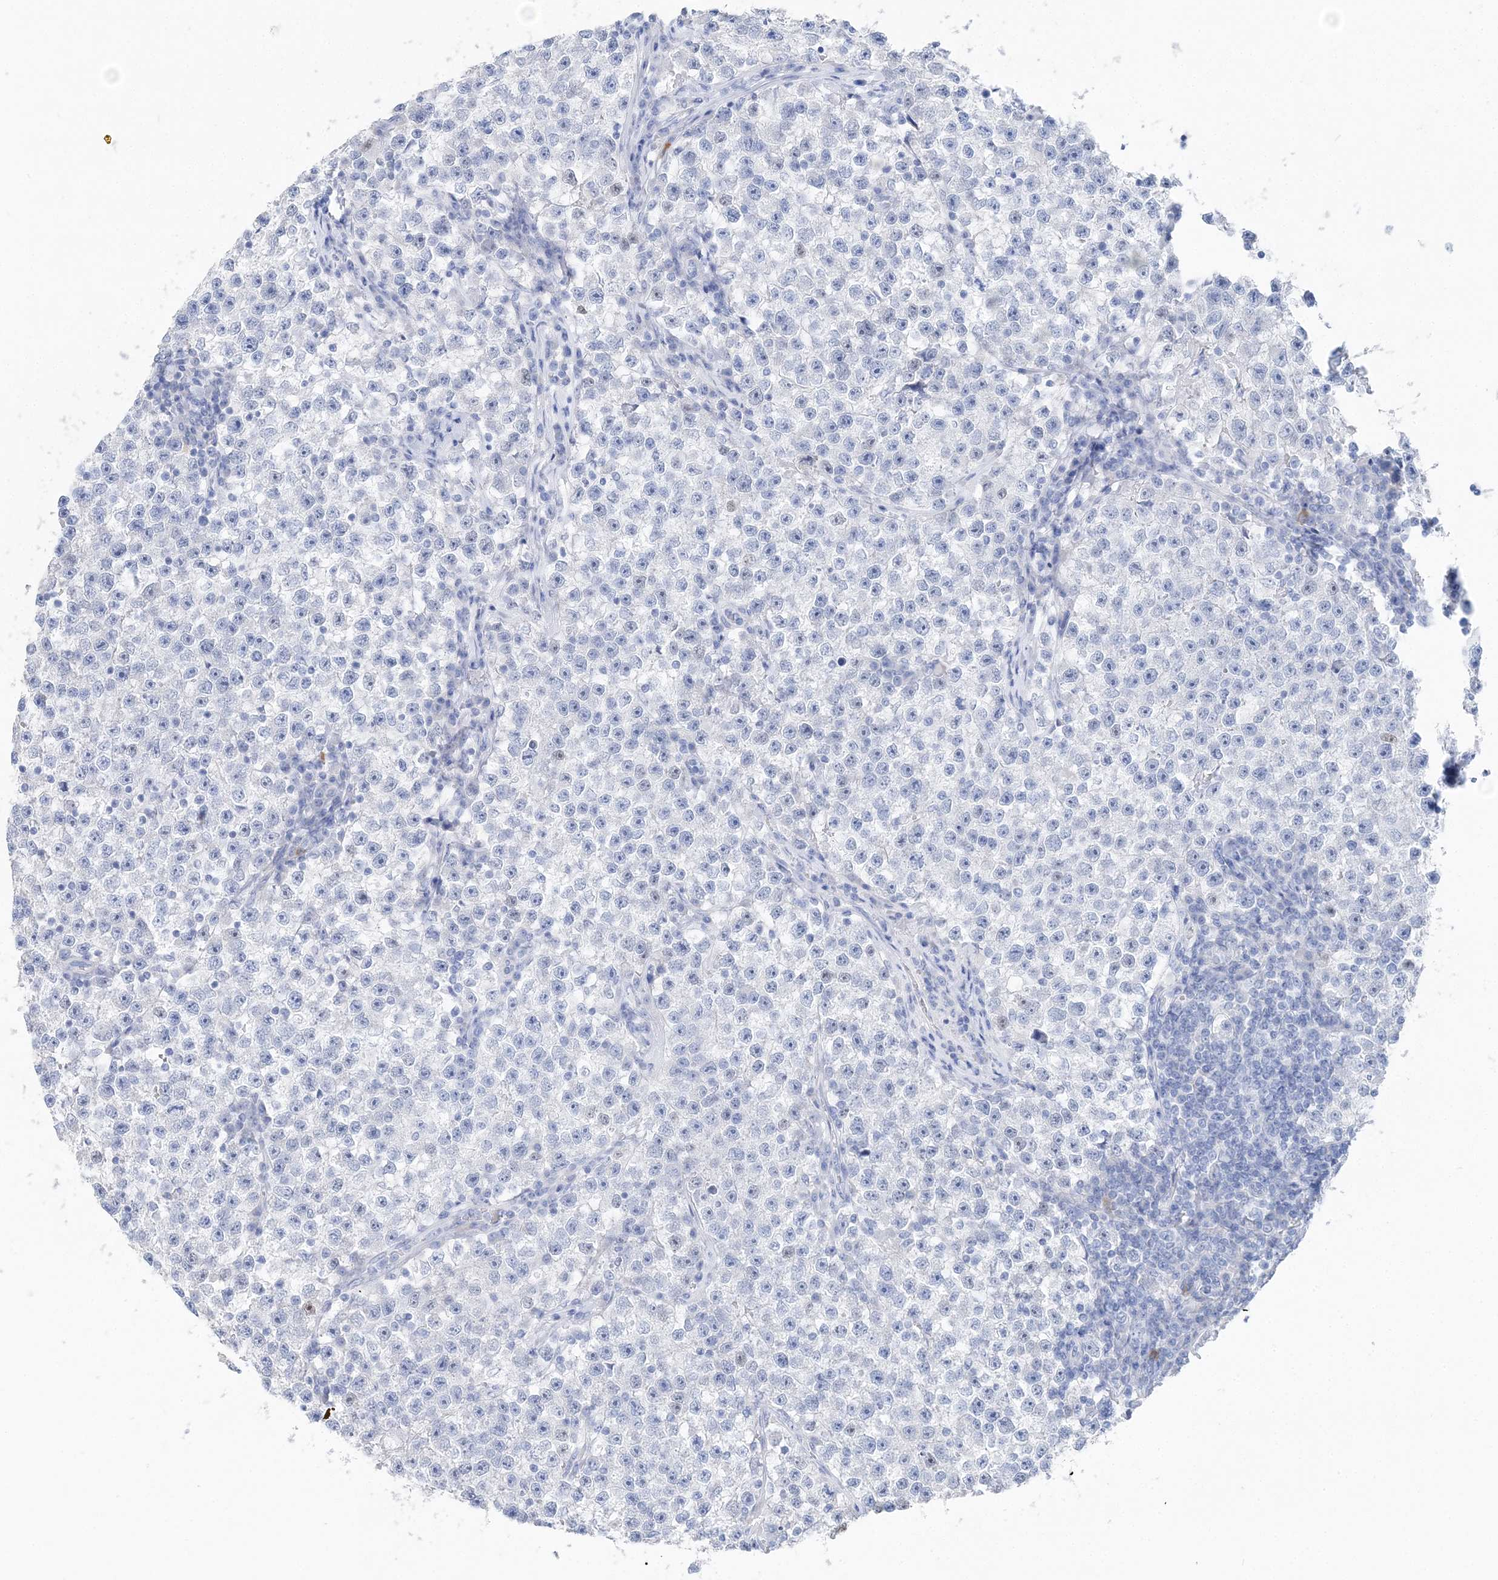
{"staining": {"intensity": "negative", "quantity": "none", "location": "none"}, "tissue": "testis cancer", "cell_type": "Tumor cells", "image_type": "cancer", "snomed": [{"axis": "morphology", "description": "Seminoma, NOS"}, {"axis": "topography", "description": "Testis"}], "caption": "Immunohistochemistry (IHC) of testis seminoma displays no positivity in tumor cells.", "gene": "TSPYL6", "patient": {"sex": "male", "age": 22}}